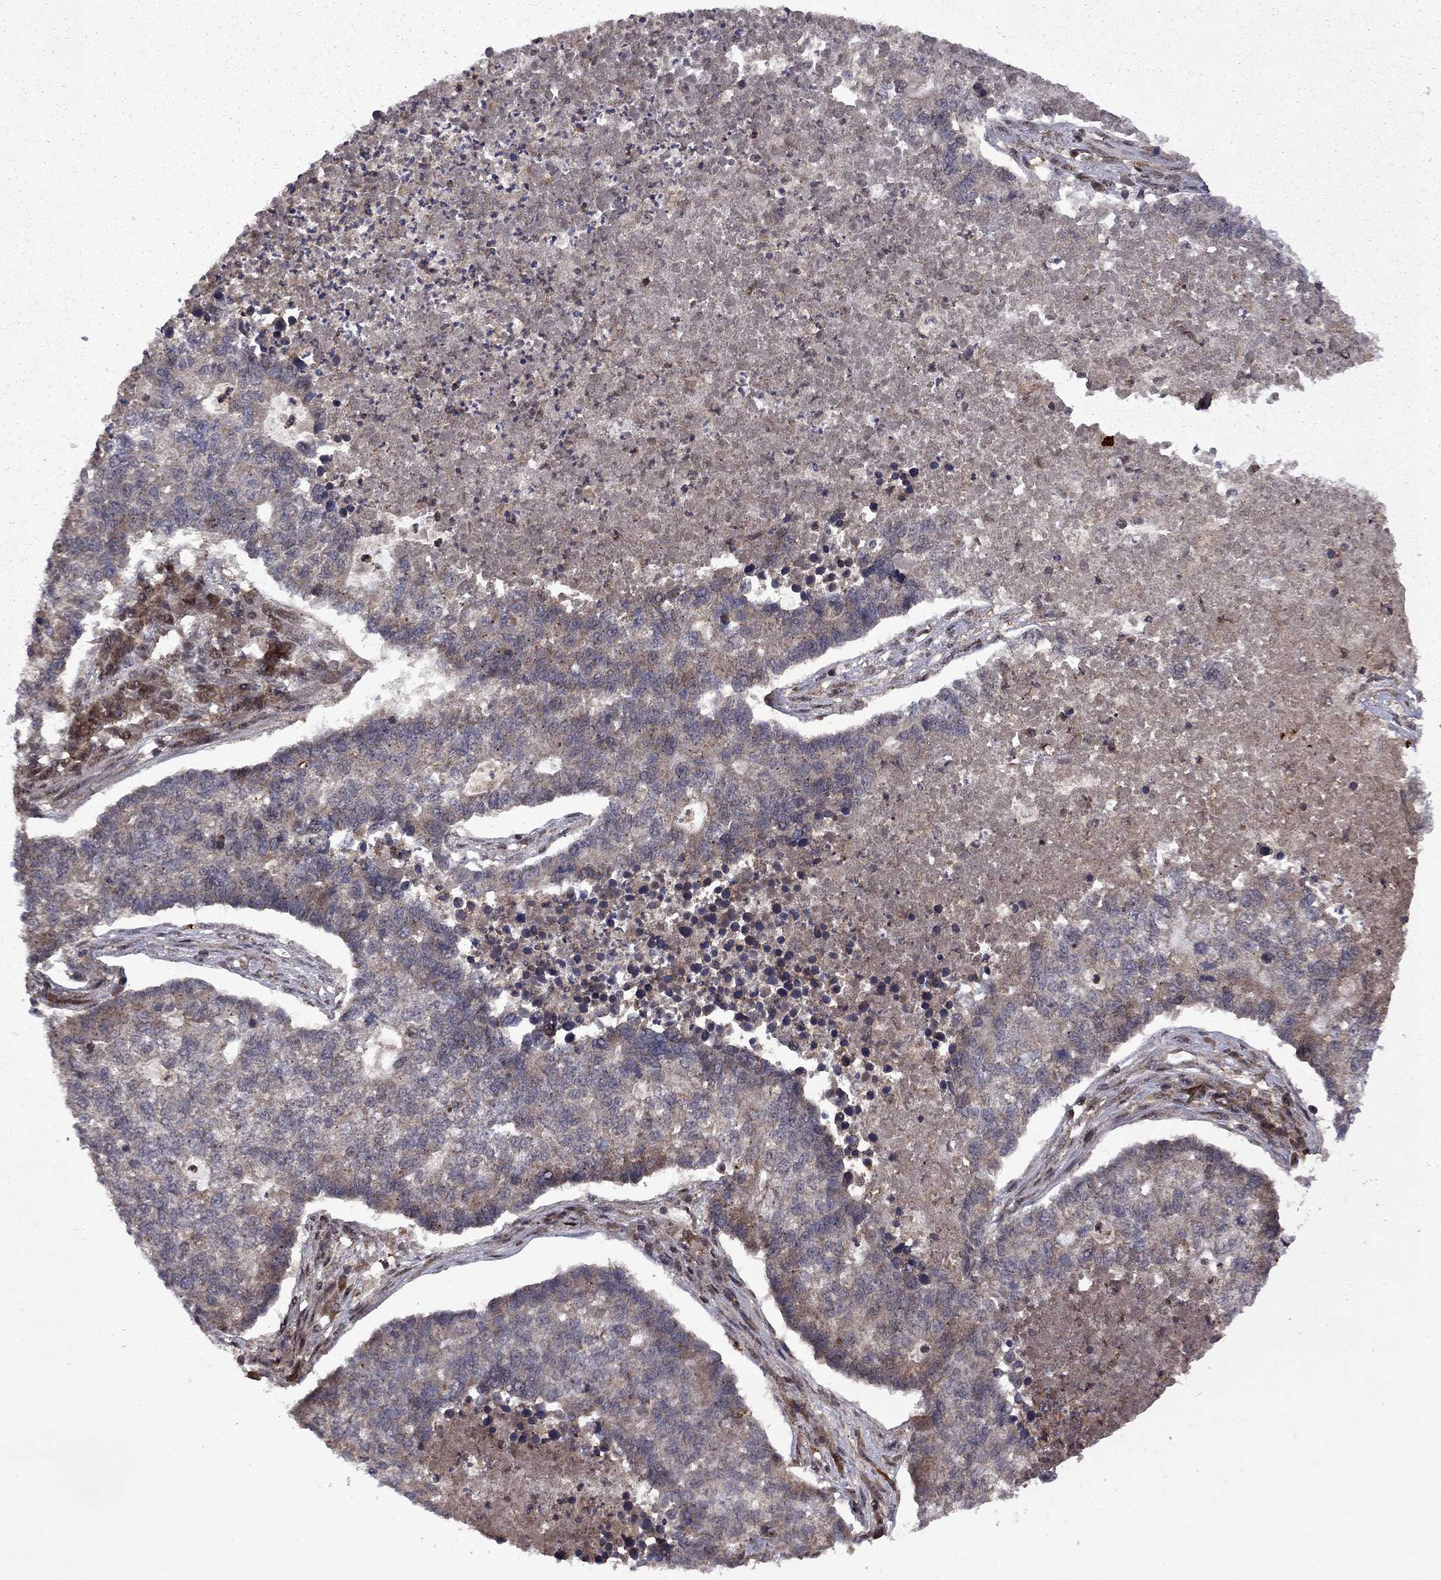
{"staining": {"intensity": "weak", "quantity": "<25%", "location": "cytoplasmic/membranous"}, "tissue": "lung cancer", "cell_type": "Tumor cells", "image_type": "cancer", "snomed": [{"axis": "morphology", "description": "Adenocarcinoma, NOS"}, {"axis": "topography", "description": "Lung"}], "caption": "Lung cancer stained for a protein using immunohistochemistry demonstrates no staining tumor cells.", "gene": "IPP", "patient": {"sex": "male", "age": 57}}